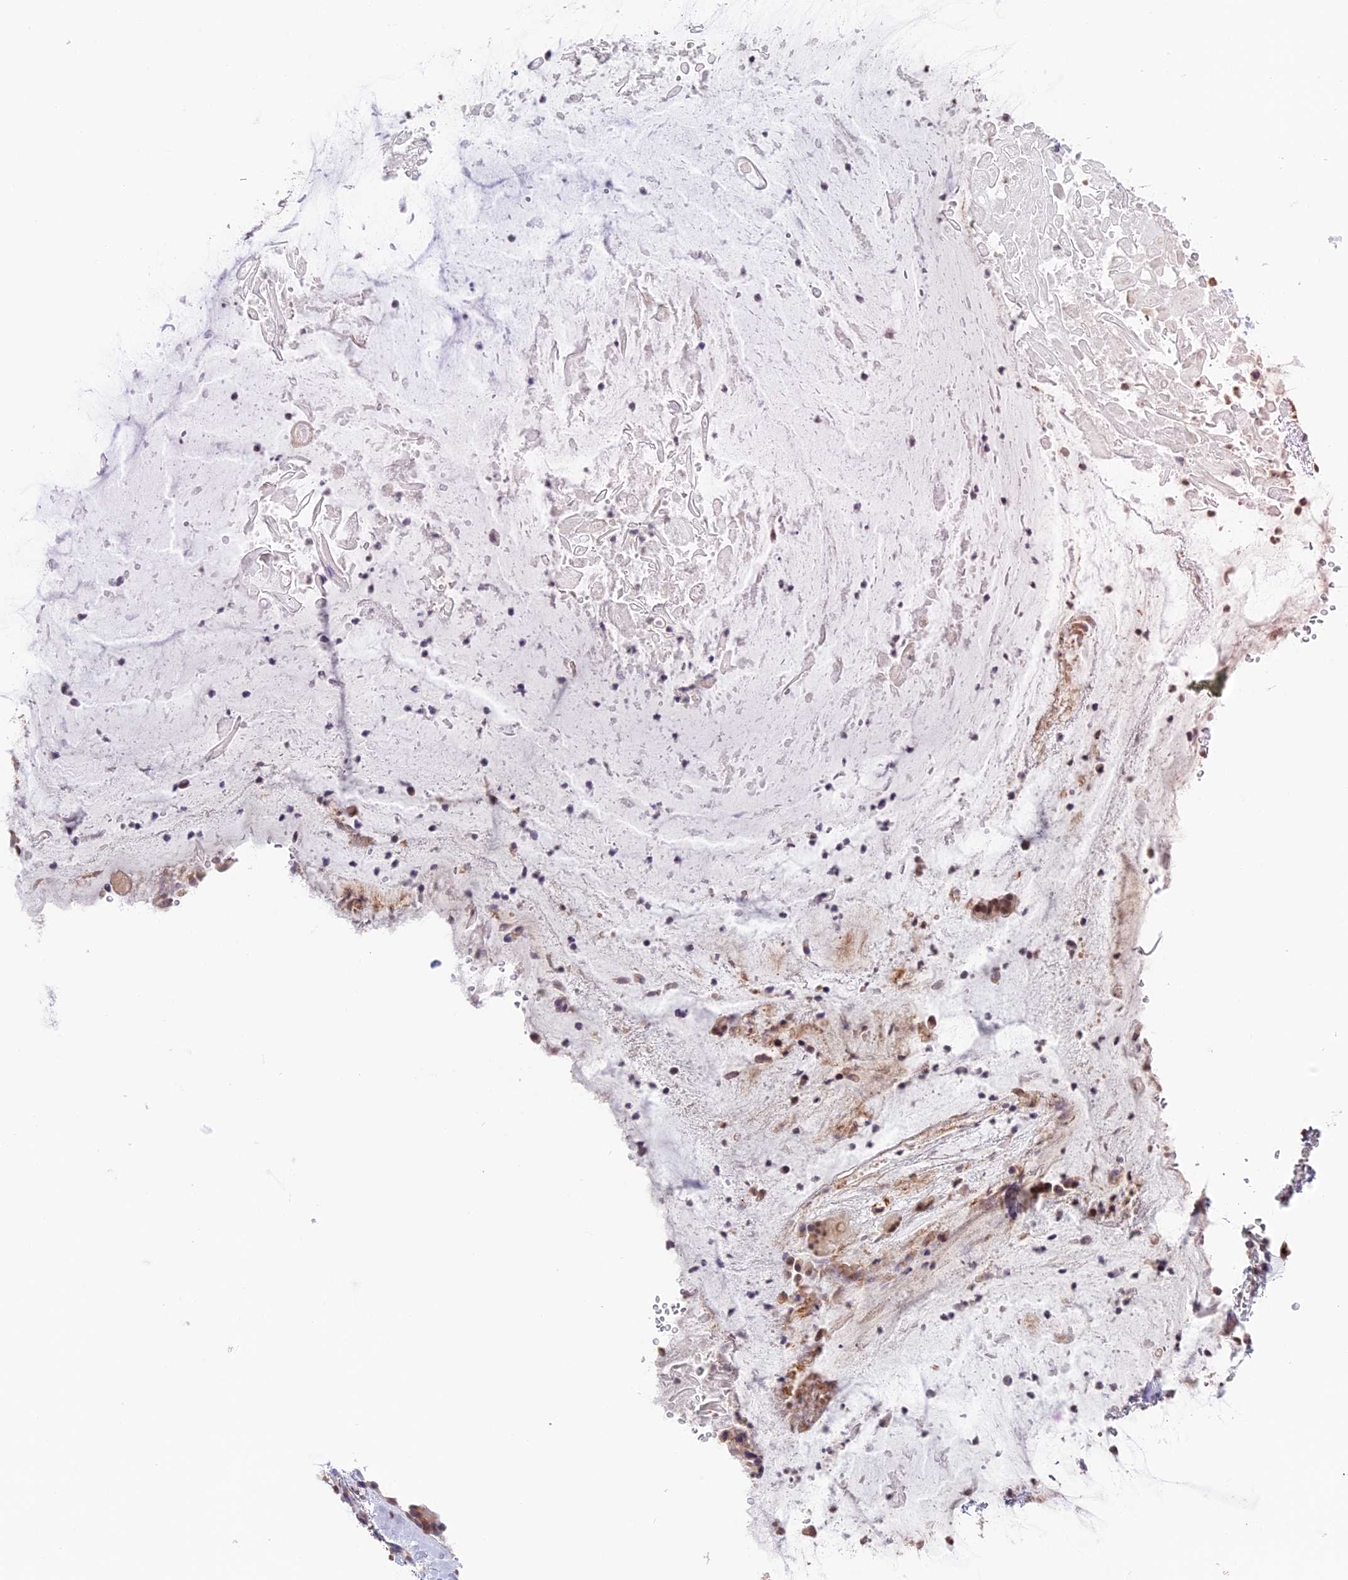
{"staining": {"intensity": "negative", "quantity": "none", "location": "none"}, "tissue": "adipose tissue", "cell_type": "Adipocytes", "image_type": "normal", "snomed": [{"axis": "morphology", "description": "Normal tissue, NOS"}, {"axis": "topography", "description": "Lymph node"}, {"axis": "topography", "description": "Cartilage tissue"}, {"axis": "topography", "description": "Bronchus"}], "caption": "IHC micrograph of unremarkable adipose tissue: human adipose tissue stained with DAB demonstrates no significant protein staining in adipocytes.", "gene": "HEATR5B", "patient": {"sex": "male", "age": 63}}